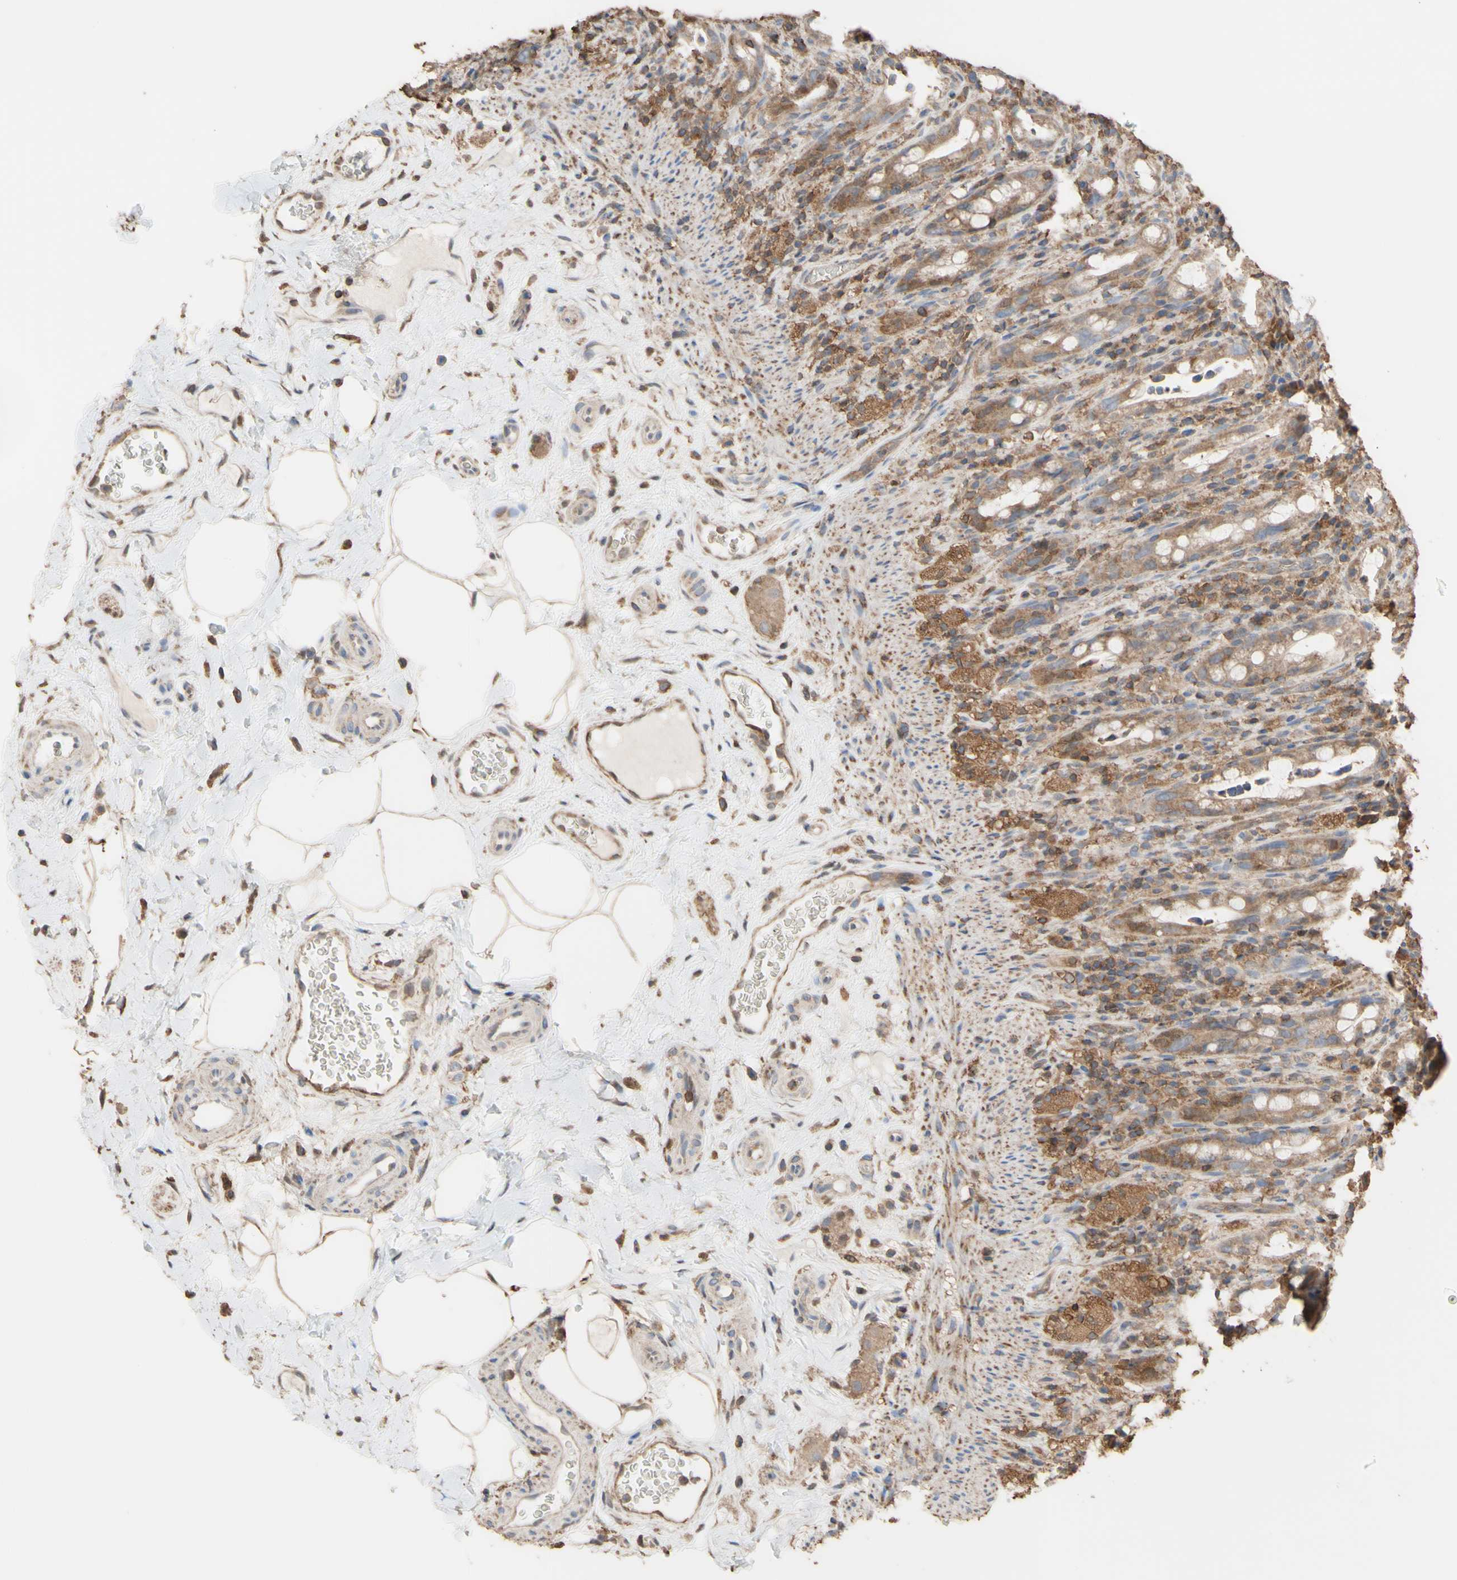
{"staining": {"intensity": "moderate", "quantity": ">75%", "location": "cytoplasmic/membranous"}, "tissue": "rectum", "cell_type": "Glandular cells", "image_type": "normal", "snomed": [{"axis": "morphology", "description": "Normal tissue, NOS"}, {"axis": "topography", "description": "Rectum"}], "caption": "Immunohistochemistry of unremarkable rectum shows medium levels of moderate cytoplasmic/membranous expression in about >75% of glandular cells.", "gene": "ALDH9A1", "patient": {"sex": "male", "age": 44}}